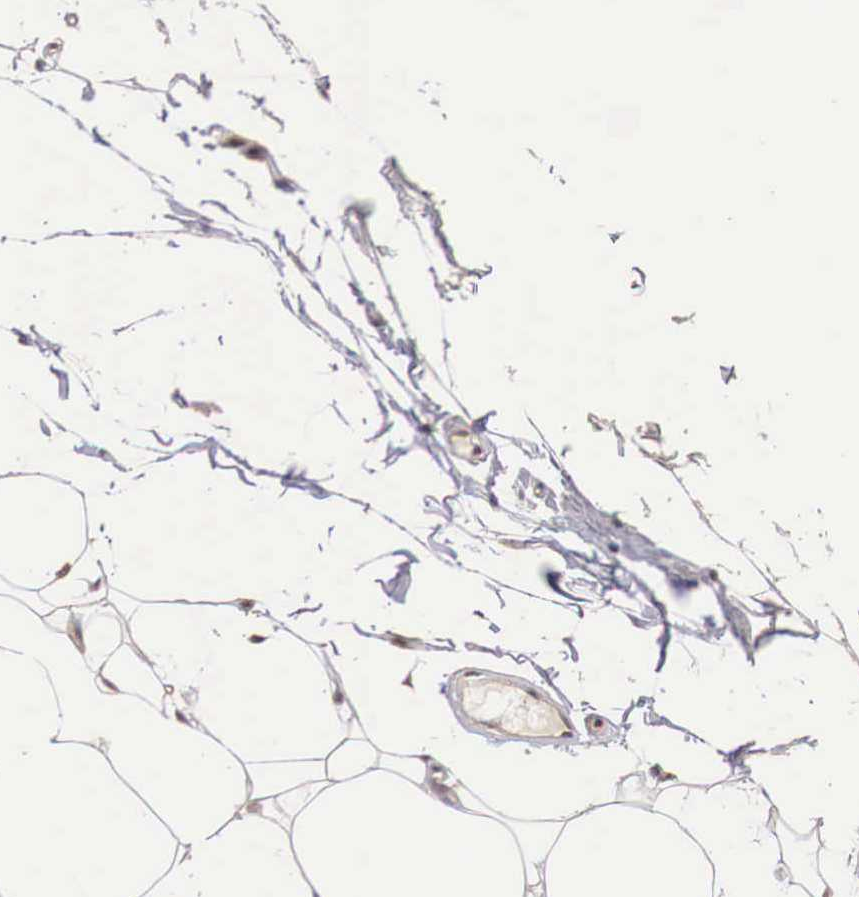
{"staining": {"intensity": "moderate", "quantity": ">75%", "location": "nuclear"}, "tissue": "adipose tissue", "cell_type": "Adipocytes", "image_type": "normal", "snomed": [{"axis": "morphology", "description": "Normal tissue, NOS"}, {"axis": "topography", "description": "Breast"}], "caption": "The immunohistochemical stain labels moderate nuclear staining in adipocytes of unremarkable adipose tissue. (DAB (3,3'-diaminobenzidine) IHC, brown staining for protein, blue staining for nuclei).", "gene": "FOXP2", "patient": {"sex": "female", "age": 45}}